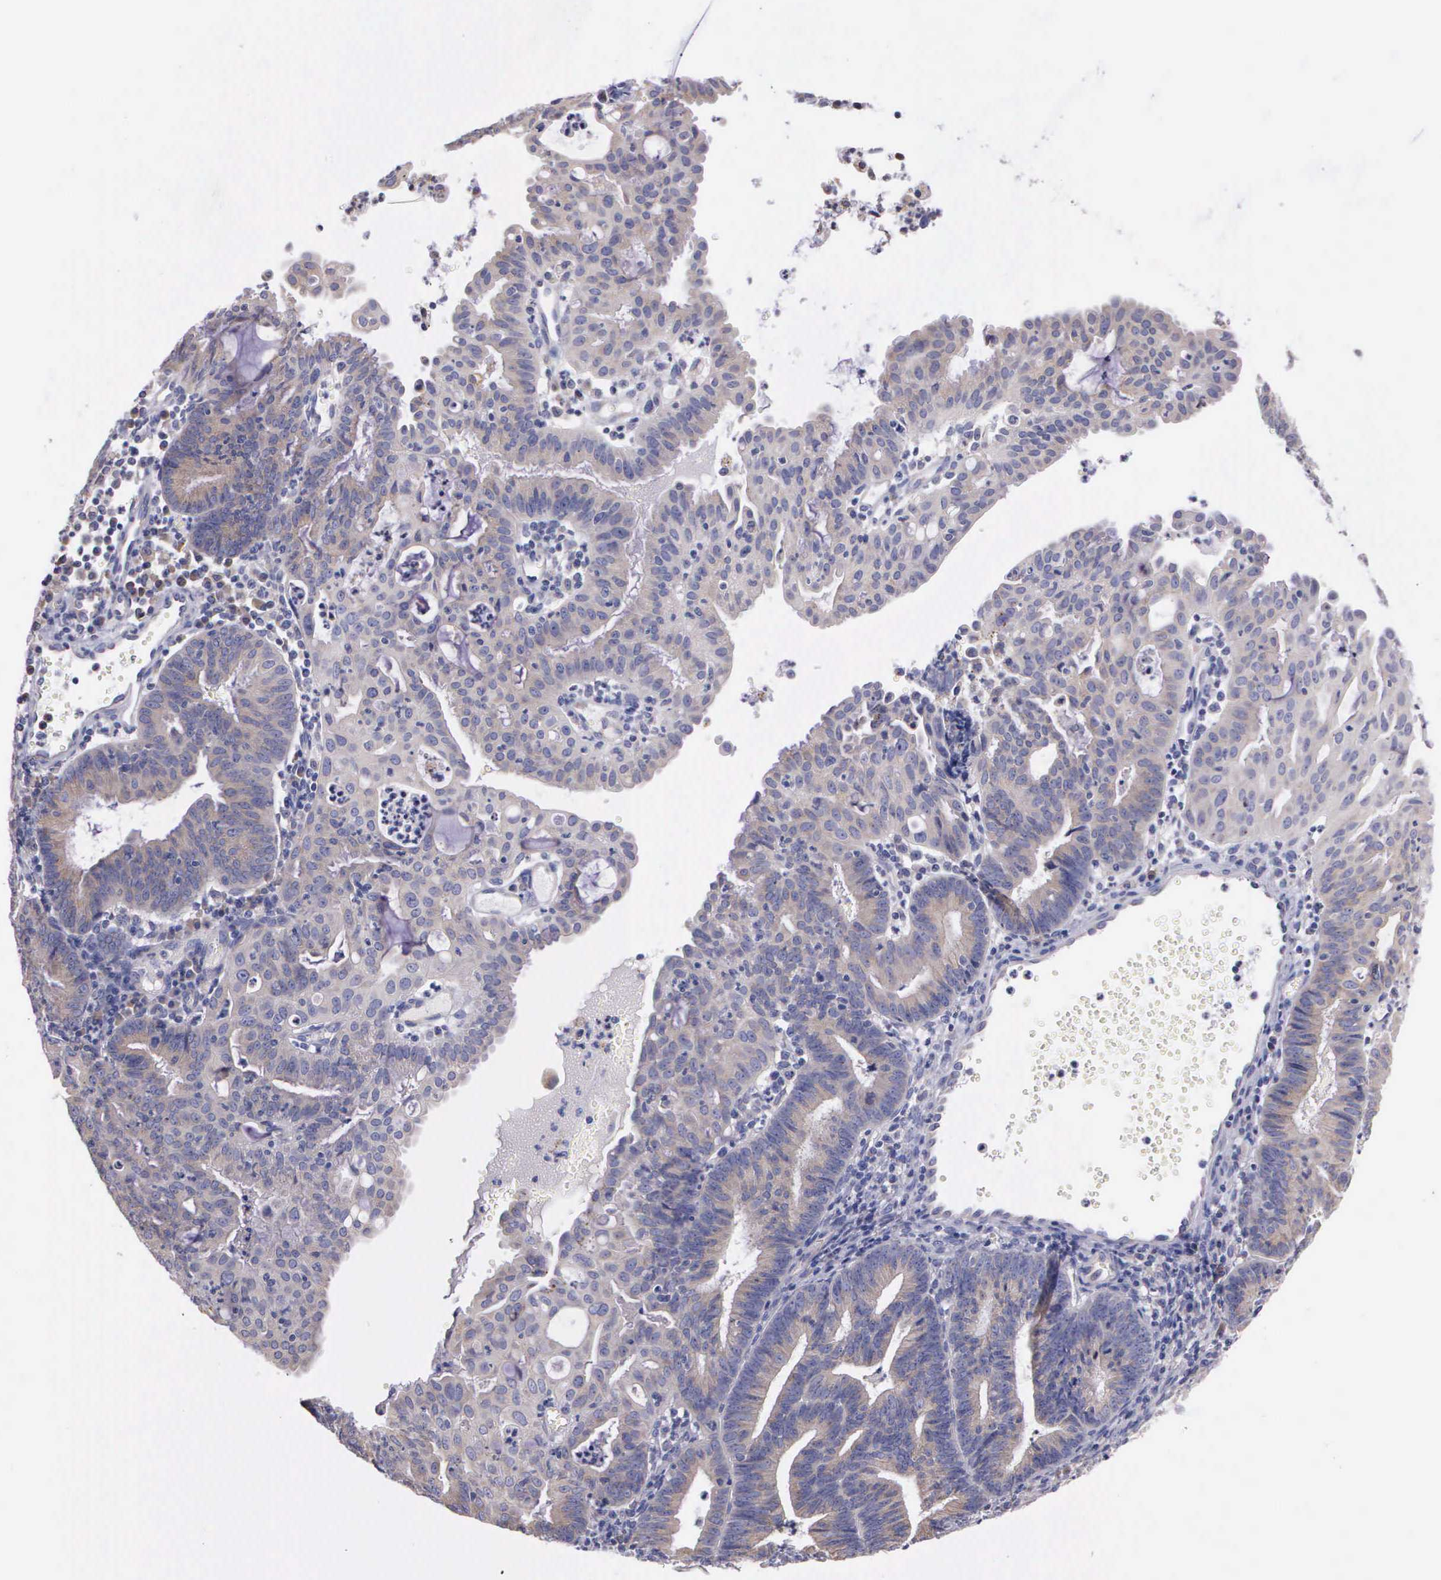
{"staining": {"intensity": "weak", "quantity": ">75%", "location": "cytoplasmic/membranous"}, "tissue": "endometrial cancer", "cell_type": "Tumor cells", "image_type": "cancer", "snomed": [{"axis": "morphology", "description": "Adenocarcinoma, NOS"}, {"axis": "topography", "description": "Endometrium"}], "caption": "Protein expression analysis of endometrial cancer (adenocarcinoma) demonstrates weak cytoplasmic/membranous expression in about >75% of tumor cells.", "gene": "MIA2", "patient": {"sex": "female", "age": 60}}